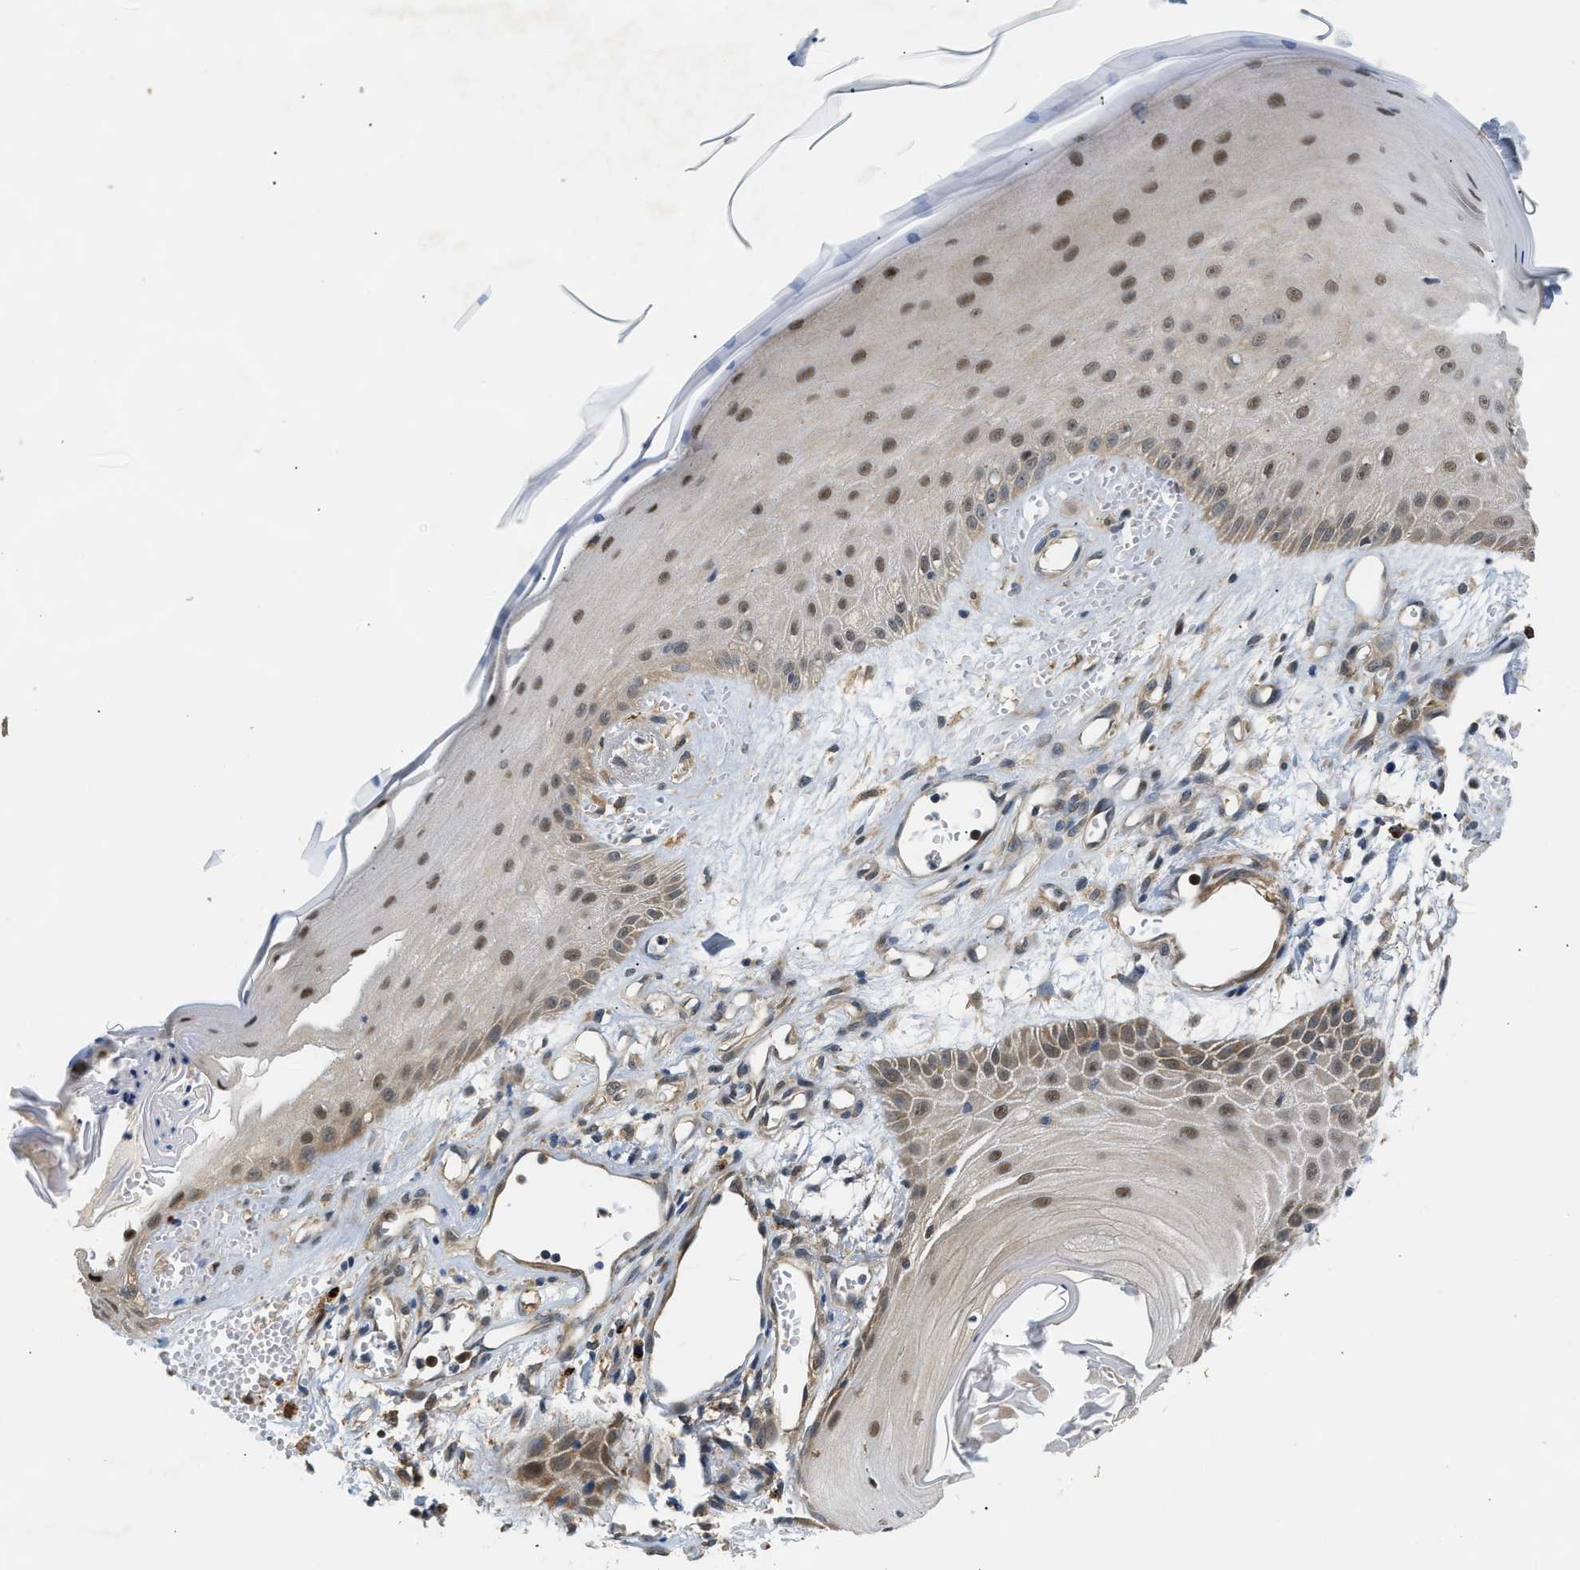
{"staining": {"intensity": "moderate", "quantity": ">75%", "location": "nuclear"}, "tissue": "skin cancer", "cell_type": "Tumor cells", "image_type": "cancer", "snomed": [{"axis": "morphology", "description": "Squamous cell carcinoma, NOS"}, {"axis": "topography", "description": "Skin"}], "caption": "Immunohistochemistry (IHC) (DAB) staining of skin cancer demonstrates moderate nuclear protein staining in about >75% of tumor cells.", "gene": "LARP6", "patient": {"sex": "male", "age": 74}}